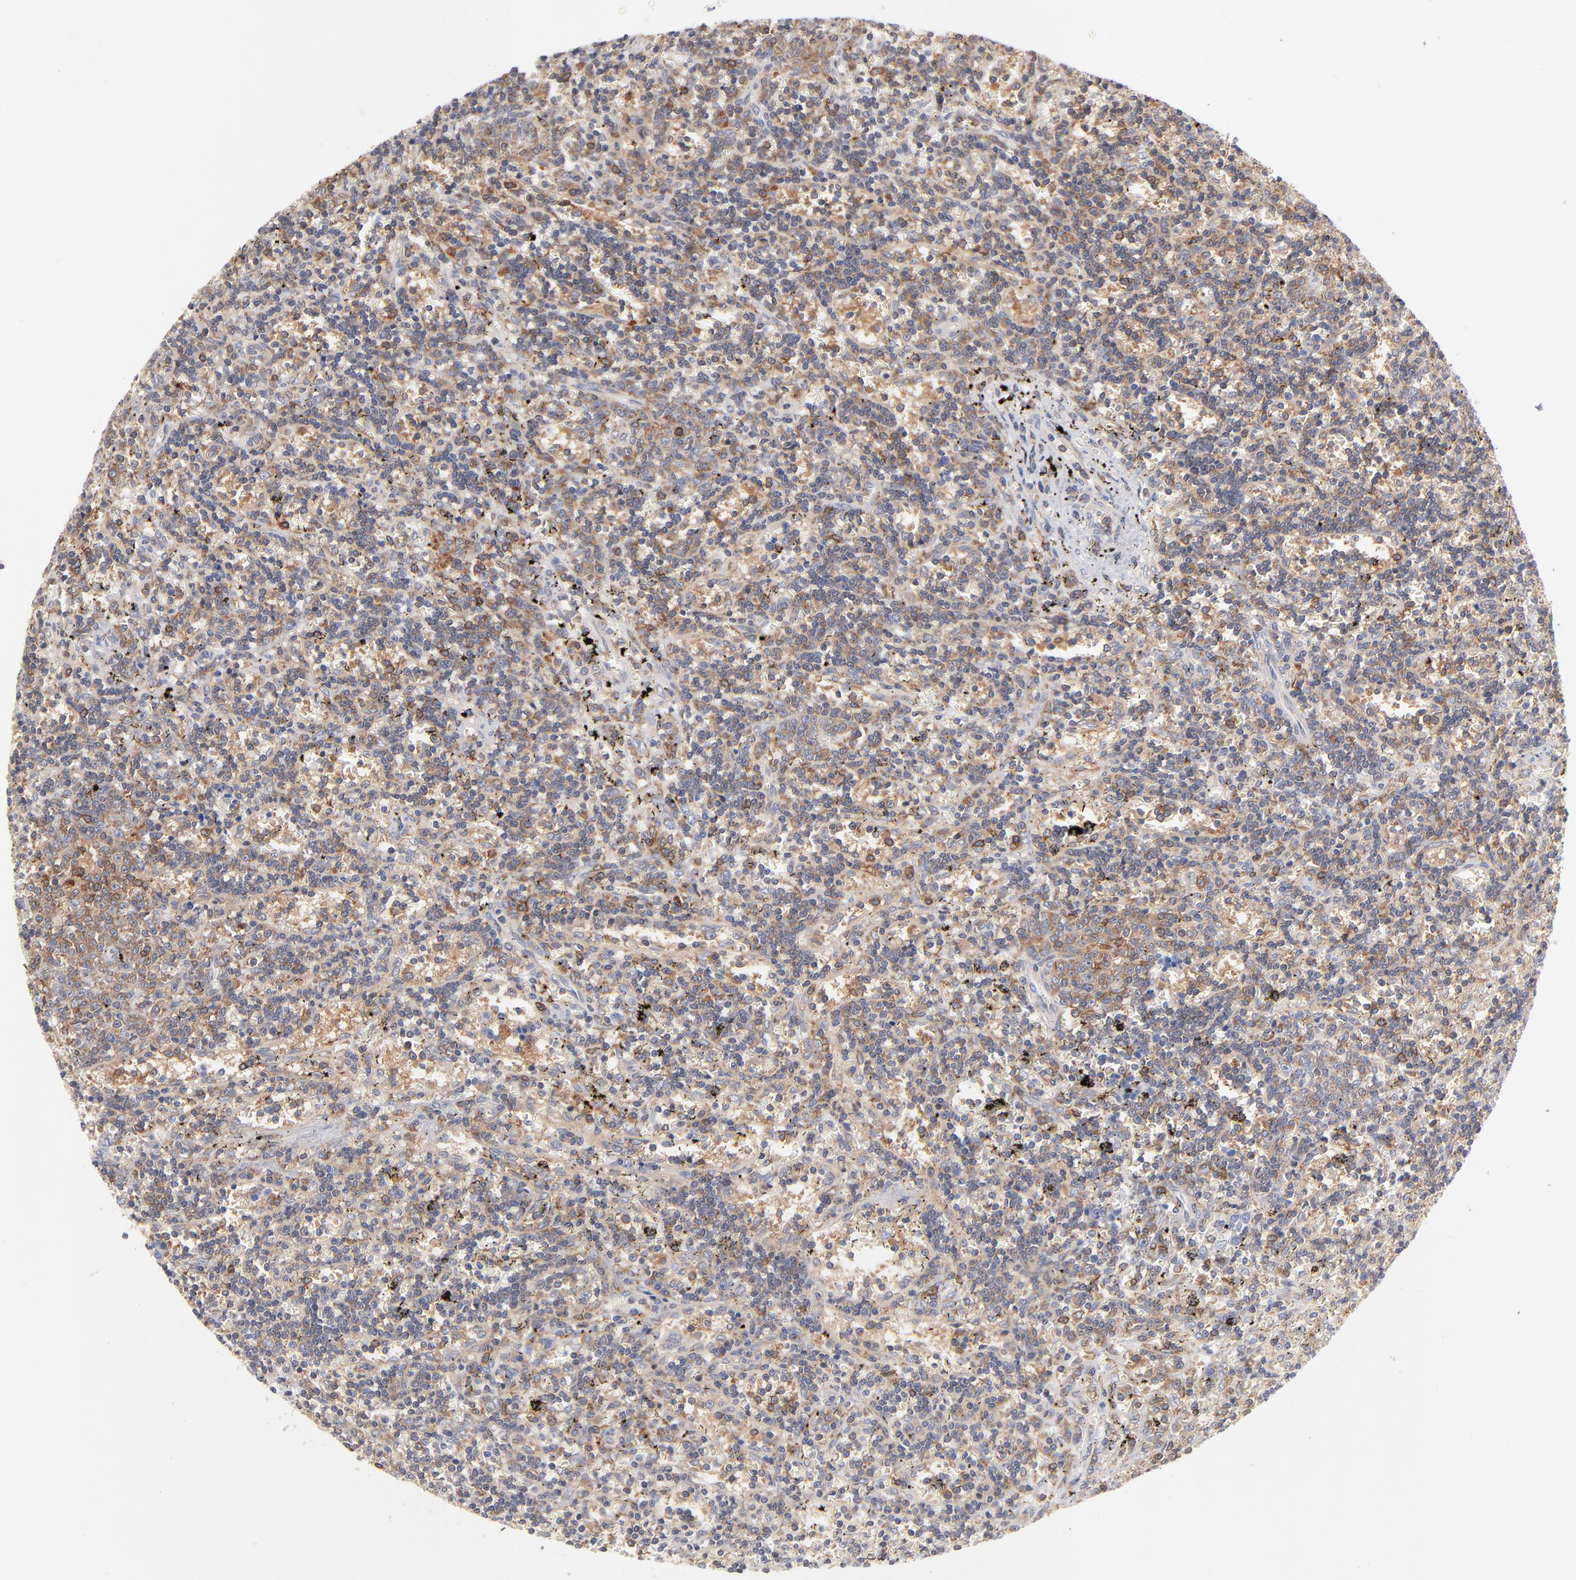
{"staining": {"intensity": "weak", "quantity": ">75%", "location": "cytoplasmic/membranous"}, "tissue": "lymphoma", "cell_type": "Tumor cells", "image_type": "cancer", "snomed": [{"axis": "morphology", "description": "Malignant lymphoma, non-Hodgkin's type, Low grade"}, {"axis": "topography", "description": "Spleen"}], "caption": "Immunohistochemical staining of lymphoma exhibits weak cytoplasmic/membranous protein staining in about >75% of tumor cells. The protein is stained brown, and the nuclei are stained in blue (DAB (3,3'-diaminobenzidine) IHC with brightfield microscopy, high magnification).", "gene": "WIPF1", "patient": {"sex": "male", "age": 60}}